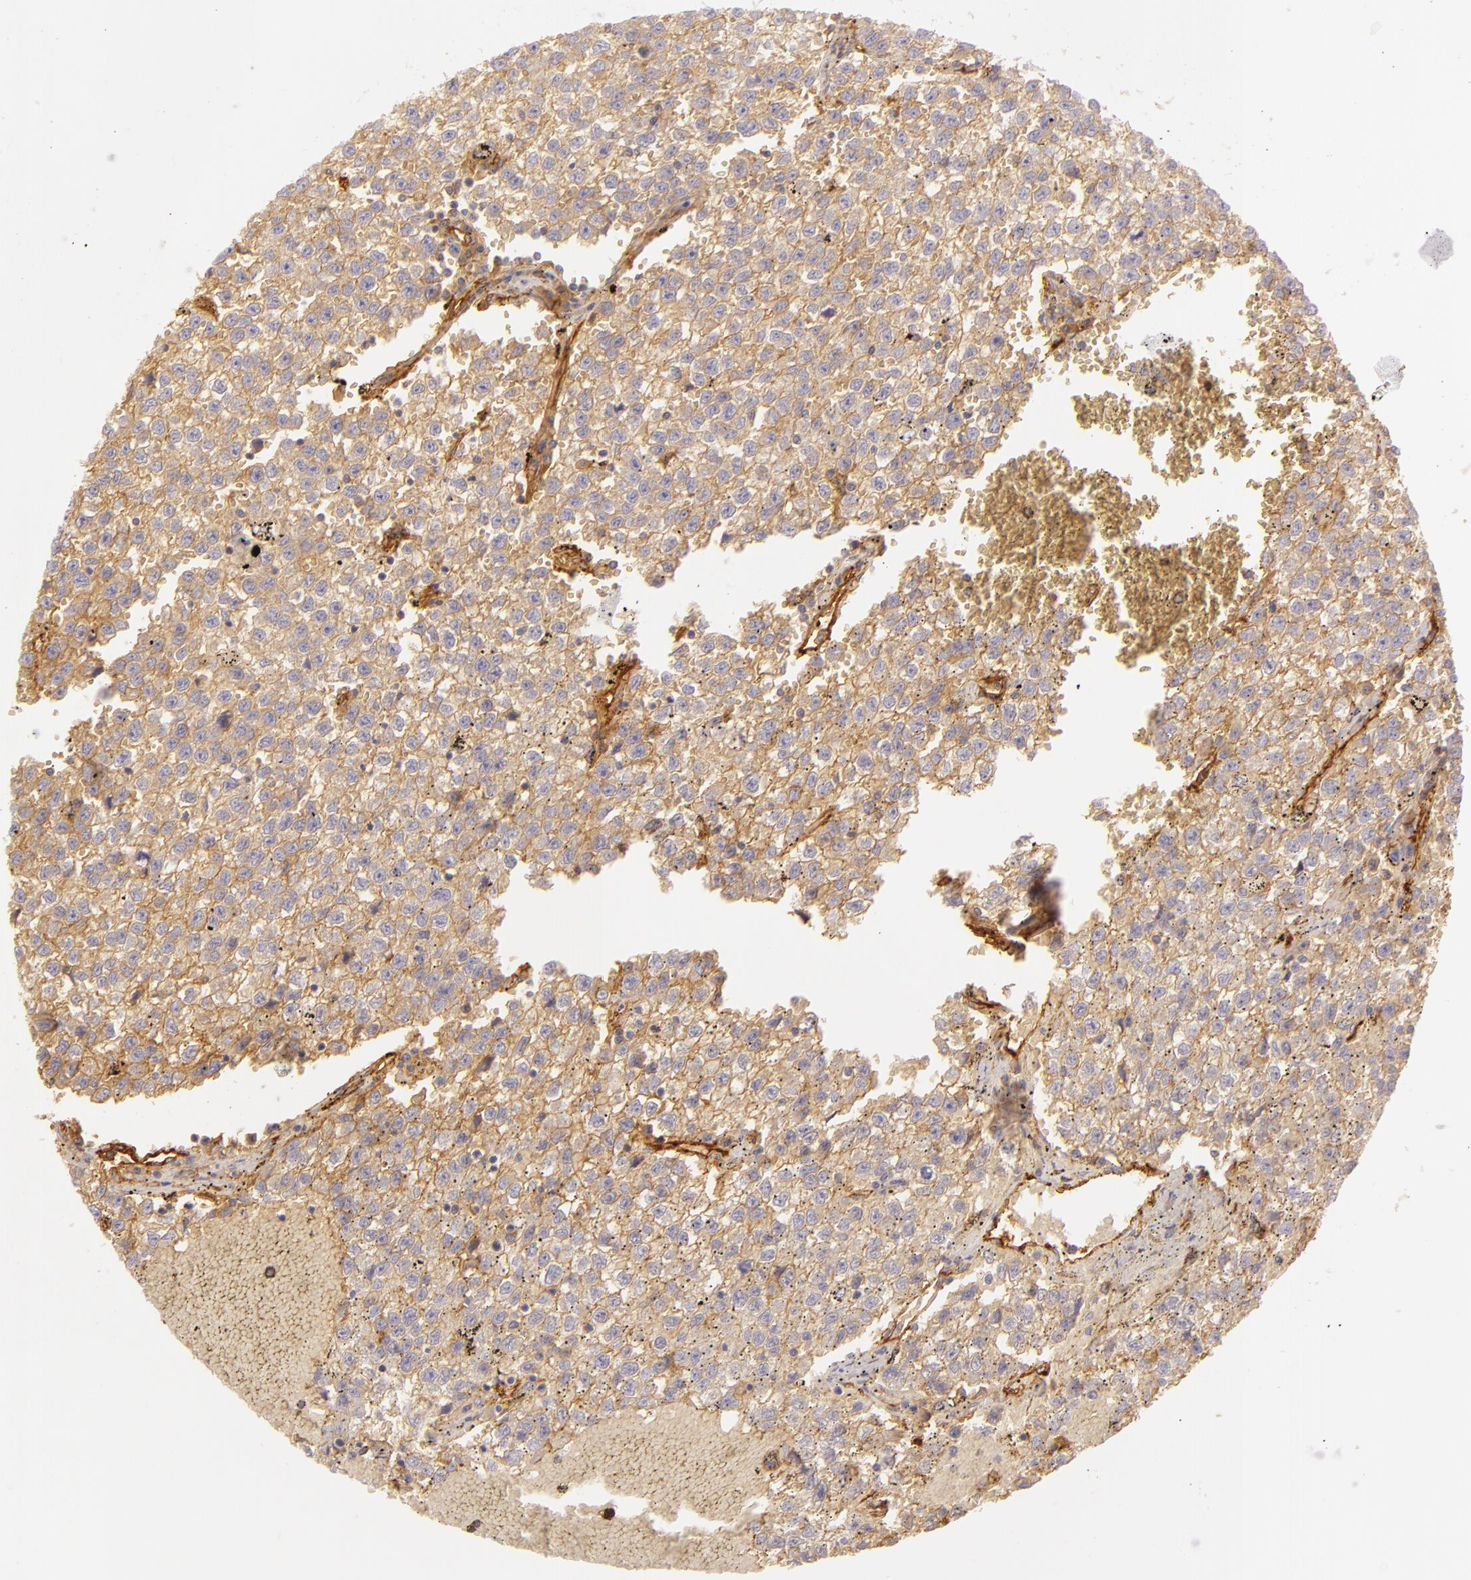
{"staining": {"intensity": "moderate", "quantity": ">75%", "location": "cytoplasmic/membranous"}, "tissue": "testis cancer", "cell_type": "Tumor cells", "image_type": "cancer", "snomed": [{"axis": "morphology", "description": "Seminoma, NOS"}, {"axis": "topography", "description": "Testis"}], "caption": "A medium amount of moderate cytoplasmic/membranous expression is seen in approximately >75% of tumor cells in testis cancer tissue. Ihc stains the protein of interest in brown and the nuclei are stained blue.", "gene": "CD59", "patient": {"sex": "male", "age": 35}}